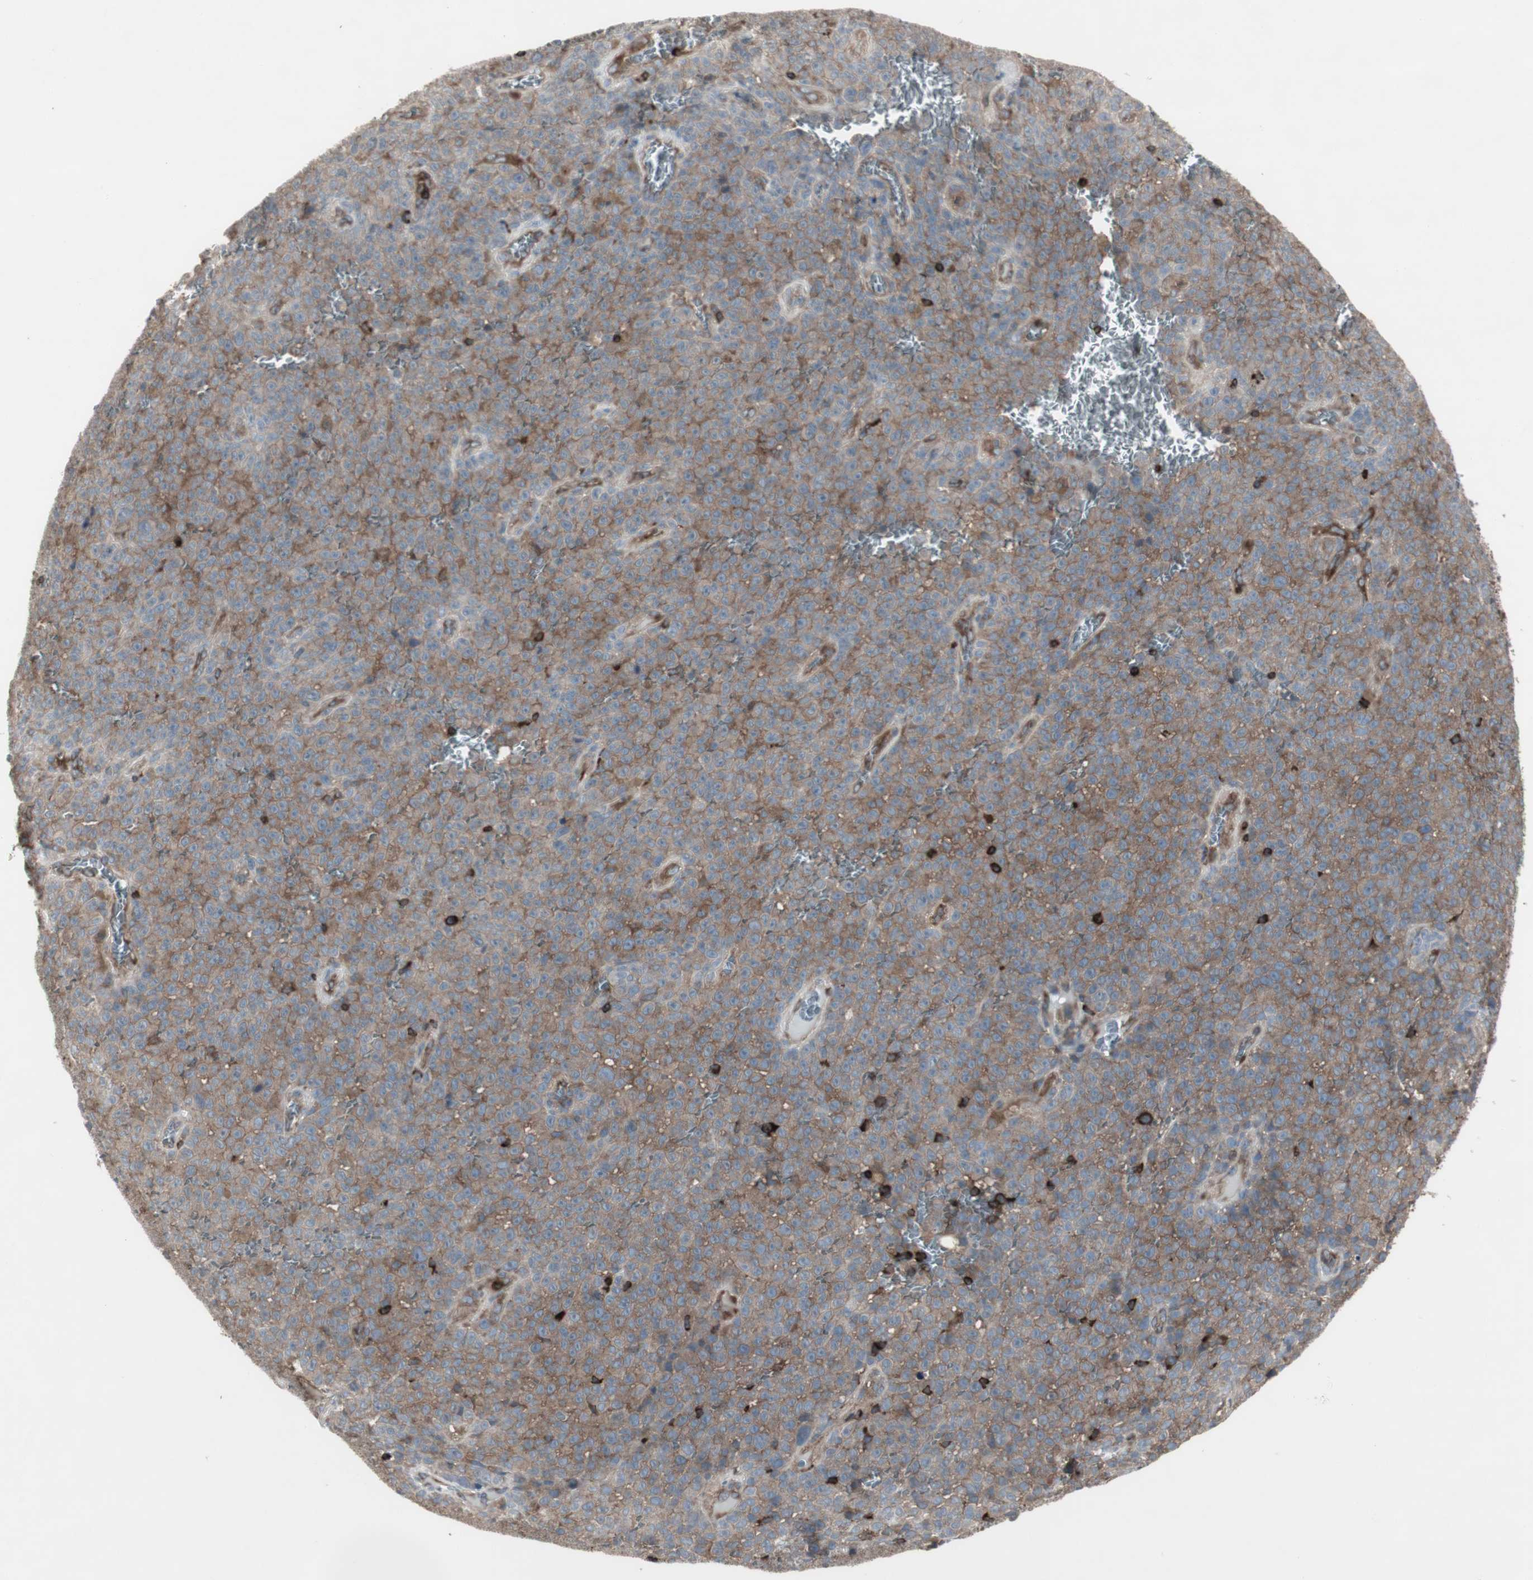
{"staining": {"intensity": "weak", "quantity": ">75%", "location": "cytoplasmic/membranous"}, "tissue": "melanoma", "cell_type": "Tumor cells", "image_type": "cancer", "snomed": [{"axis": "morphology", "description": "Malignant melanoma, NOS"}, {"axis": "topography", "description": "Skin"}], "caption": "About >75% of tumor cells in human malignant melanoma reveal weak cytoplasmic/membranous protein staining as visualized by brown immunohistochemical staining.", "gene": "ARHGEF1", "patient": {"sex": "female", "age": 82}}